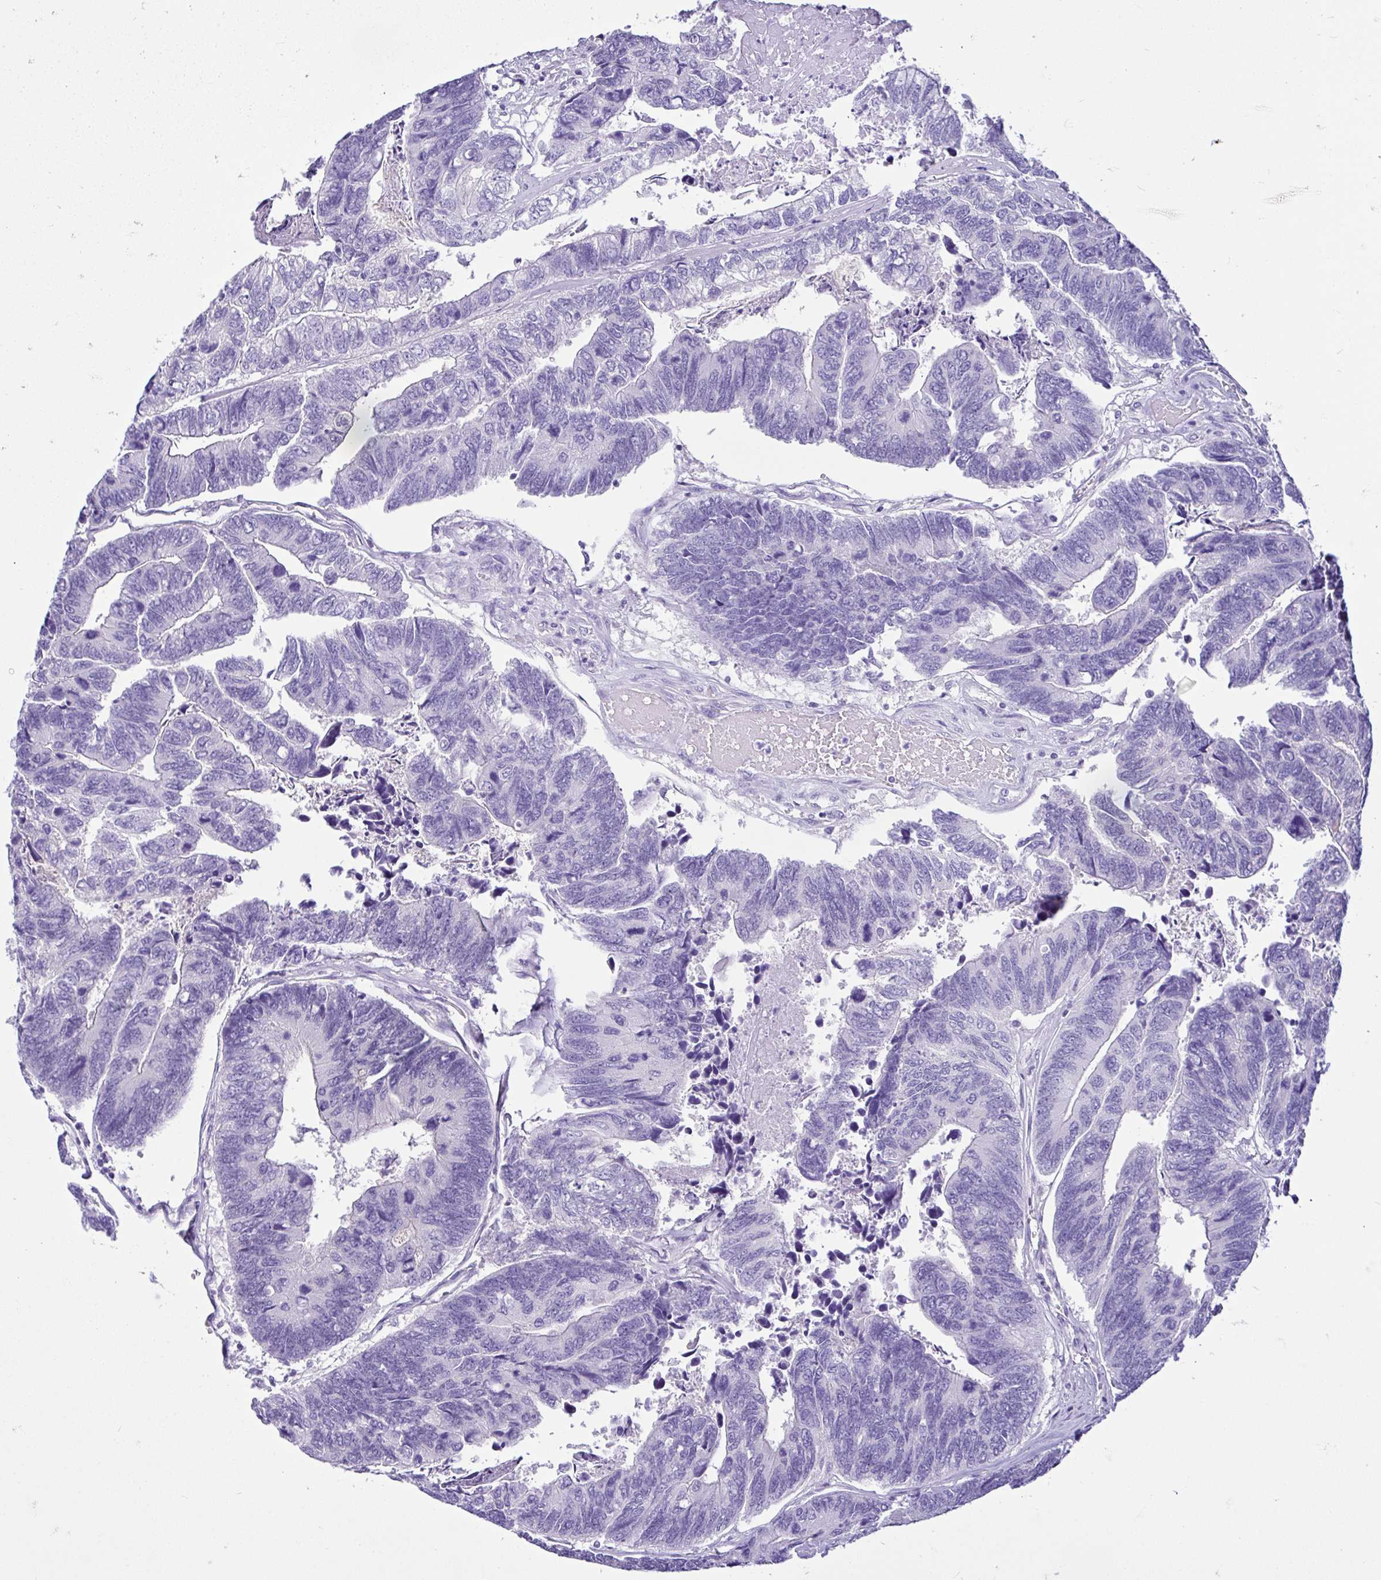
{"staining": {"intensity": "negative", "quantity": "none", "location": "none"}, "tissue": "colorectal cancer", "cell_type": "Tumor cells", "image_type": "cancer", "snomed": [{"axis": "morphology", "description": "Adenocarcinoma, NOS"}, {"axis": "topography", "description": "Colon"}], "caption": "The histopathology image shows no significant expression in tumor cells of colorectal cancer.", "gene": "CYP19A1", "patient": {"sex": "female", "age": 67}}